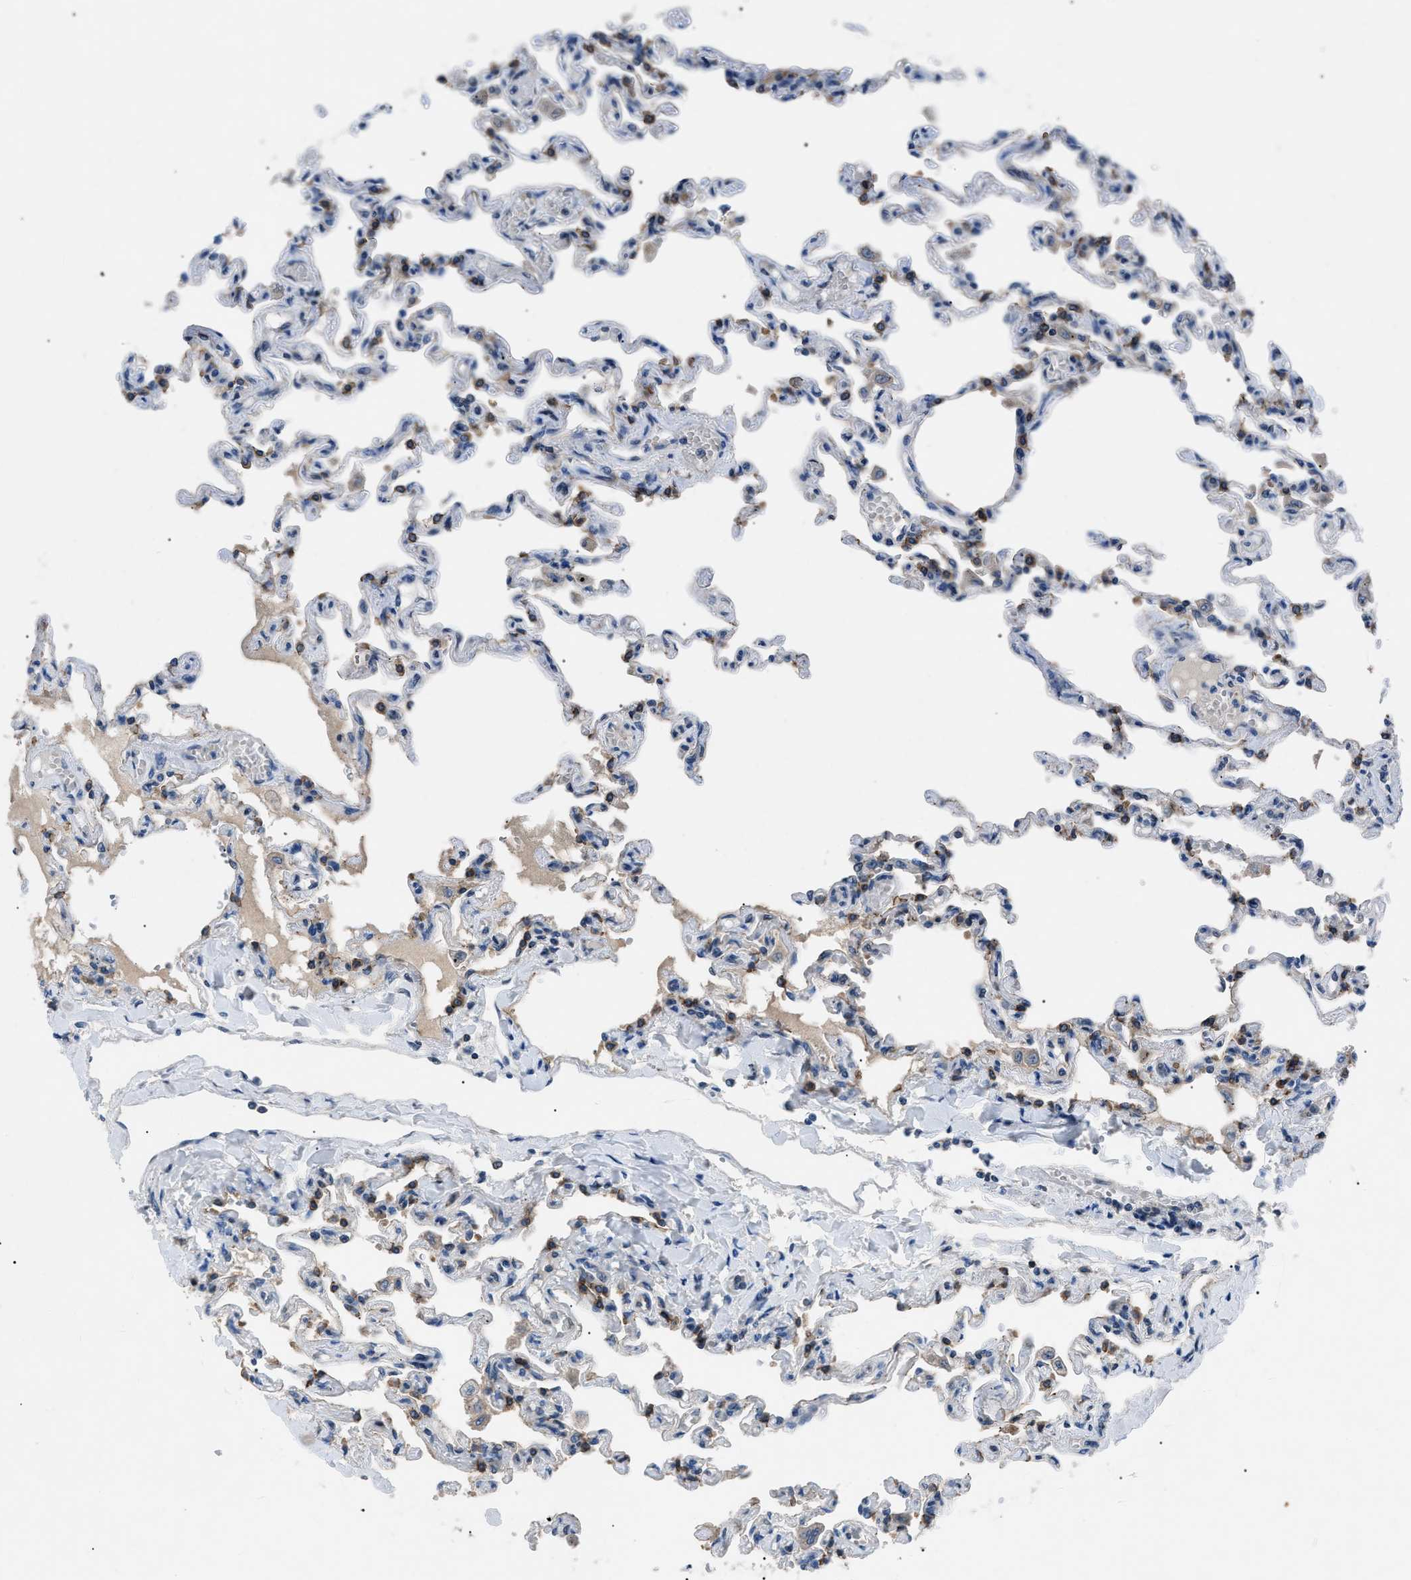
{"staining": {"intensity": "moderate", "quantity": "<25%", "location": "cytoplasmic/membranous"}, "tissue": "lung", "cell_type": "Alveolar cells", "image_type": "normal", "snomed": [{"axis": "morphology", "description": "Normal tissue, NOS"}, {"axis": "topography", "description": "Lung"}], "caption": "An image of human lung stained for a protein demonstrates moderate cytoplasmic/membranous brown staining in alveolar cells. (DAB (3,3'-diaminobenzidine) IHC with brightfield microscopy, high magnification).", "gene": "ZDHHC24", "patient": {"sex": "male", "age": 21}}